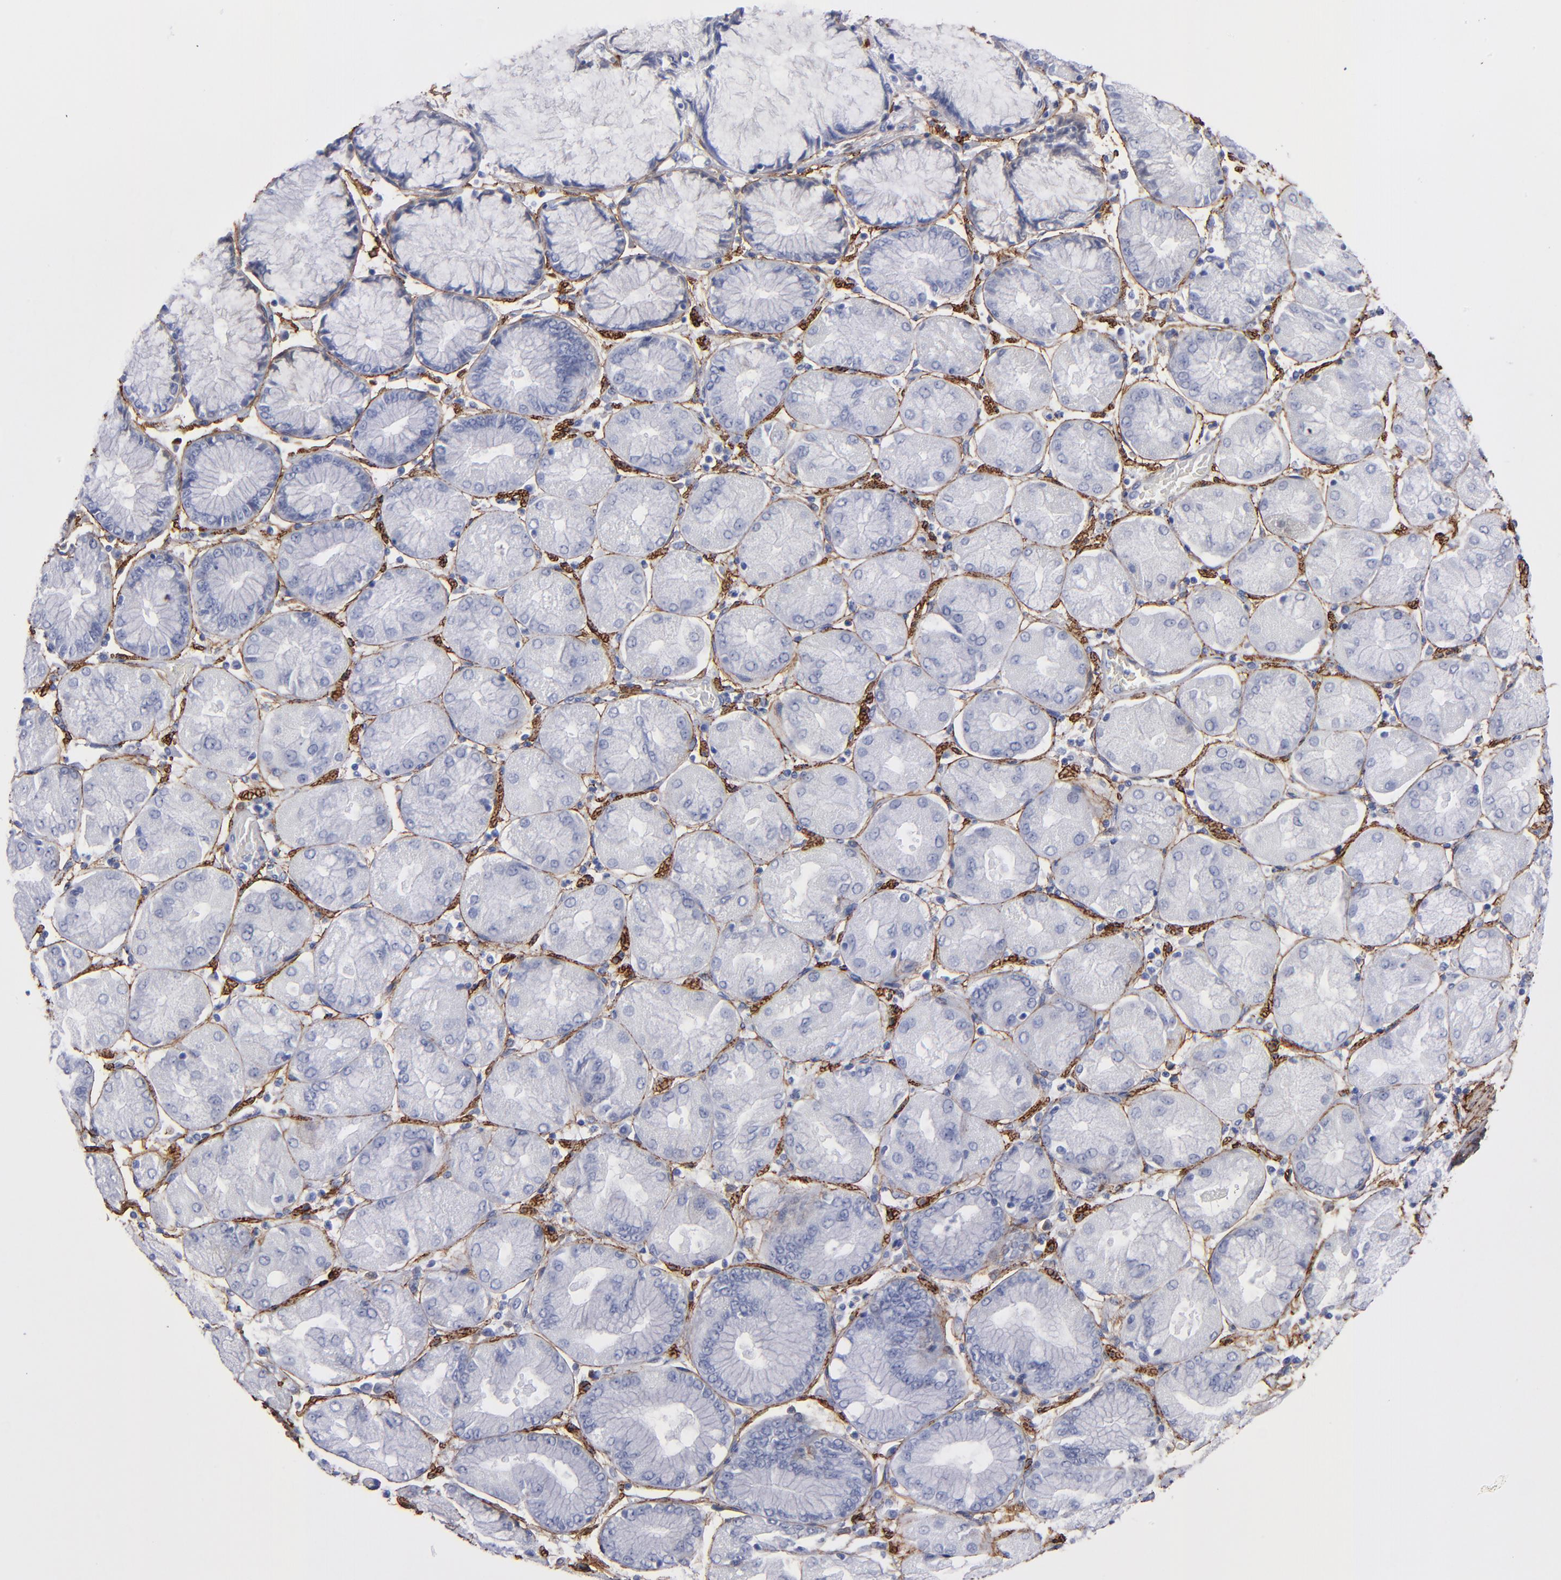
{"staining": {"intensity": "negative", "quantity": "none", "location": "none"}, "tissue": "stomach cancer", "cell_type": "Tumor cells", "image_type": "cancer", "snomed": [{"axis": "morphology", "description": "Normal tissue, NOS"}, {"axis": "morphology", "description": "Adenocarcinoma, NOS"}, {"axis": "topography", "description": "Stomach, upper"}, {"axis": "topography", "description": "Stomach"}], "caption": "An immunohistochemistry photomicrograph of stomach adenocarcinoma is shown. There is no staining in tumor cells of stomach adenocarcinoma. The staining is performed using DAB brown chromogen with nuclei counter-stained in using hematoxylin.", "gene": "EMILIN1", "patient": {"sex": "male", "age": 59}}